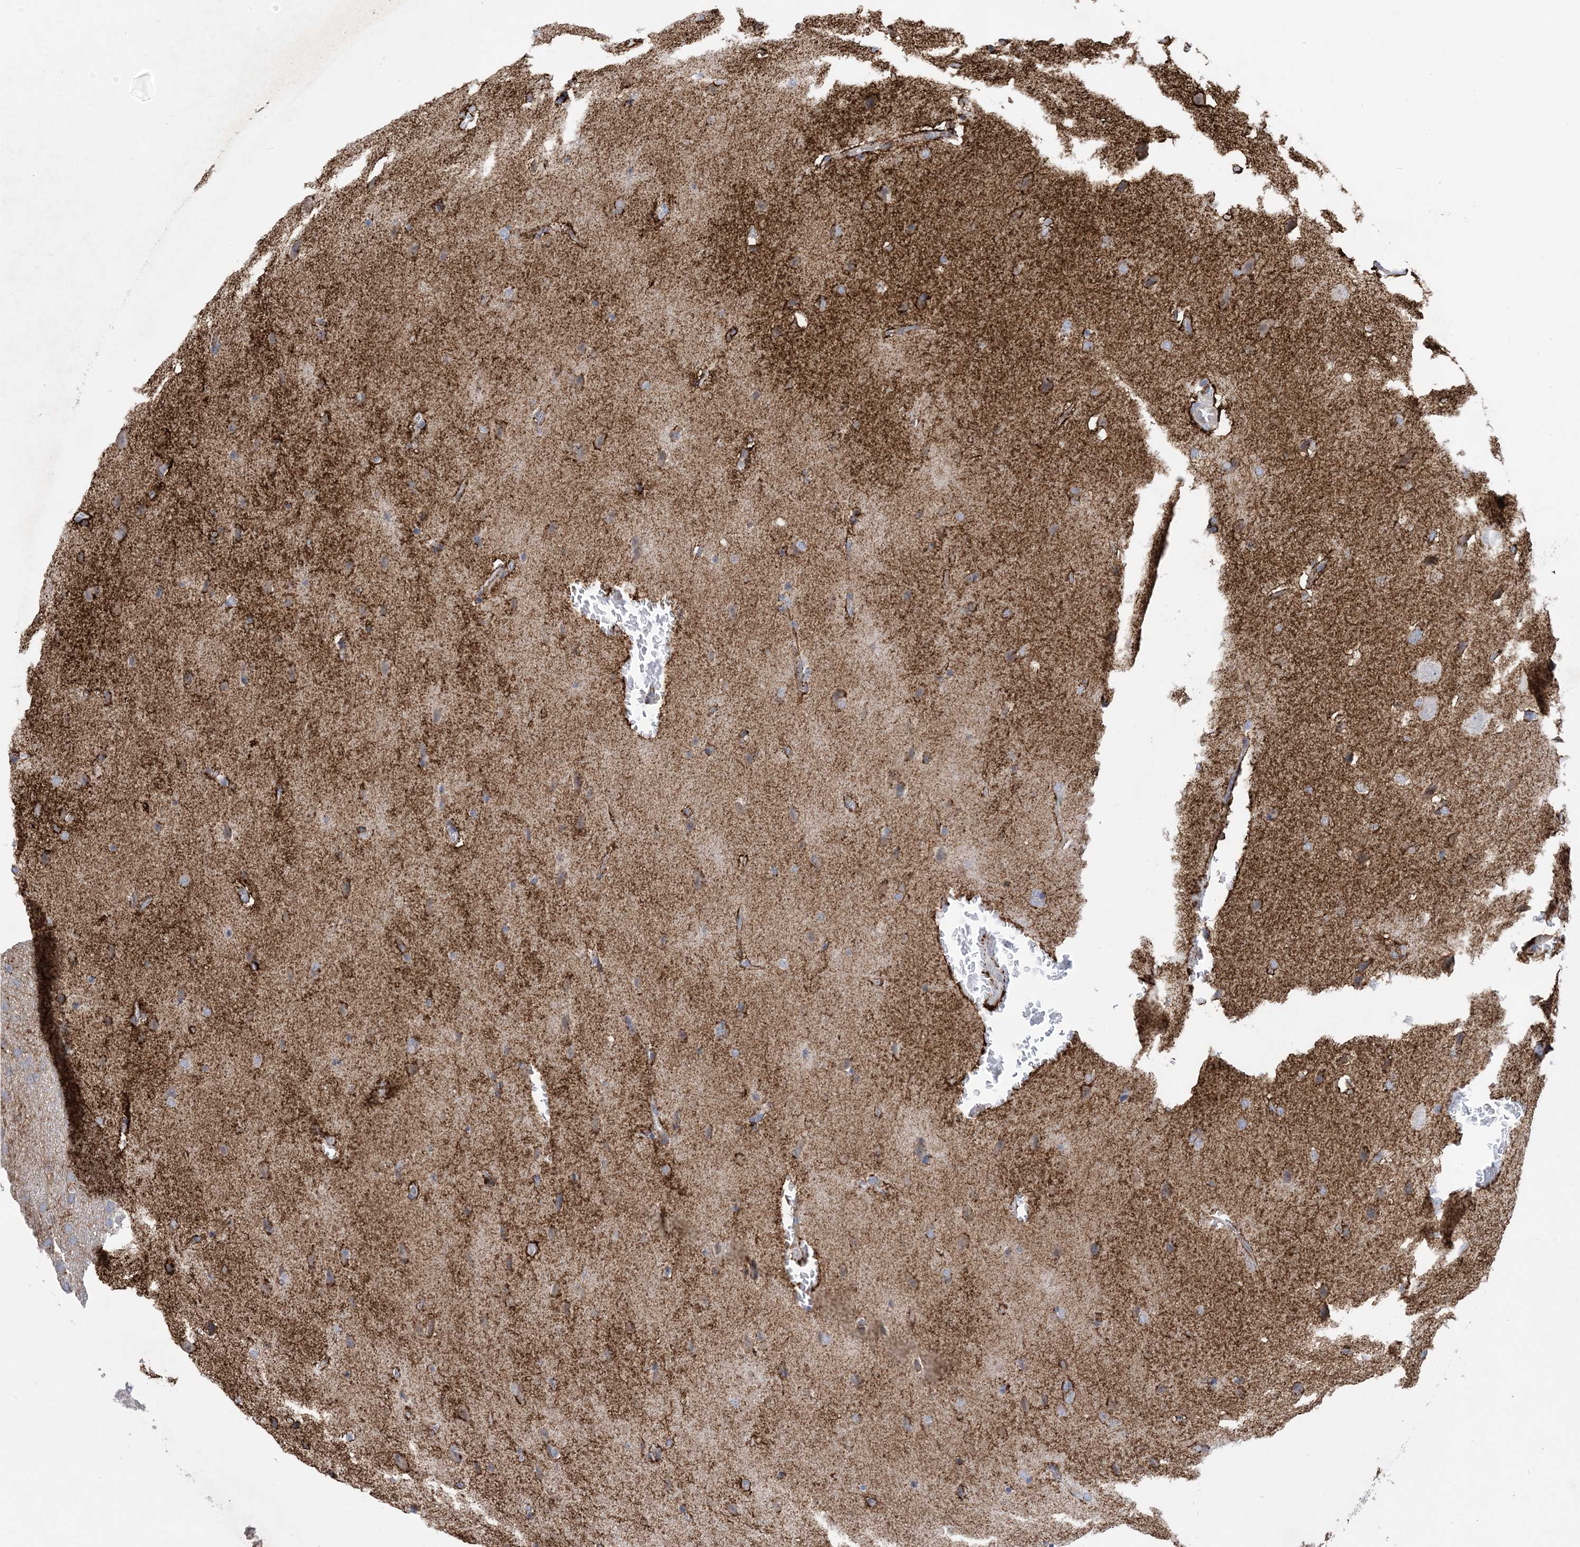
{"staining": {"intensity": "moderate", "quantity": "<25%", "location": "cytoplasmic/membranous"}, "tissue": "glioma", "cell_type": "Tumor cells", "image_type": "cancer", "snomed": [{"axis": "morphology", "description": "Glioma, malignant, Low grade"}, {"axis": "topography", "description": "Brain"}], "caption": "This histopathology image demonstrates immunohistochemistry (IHC) staining of low-grade glioma (malignant), with low moderate cytoplasmic/membranous positivity in about <25% of tumor cells.", "gene": "AOC1", "patient": {"sex": "female", "age": 37}}